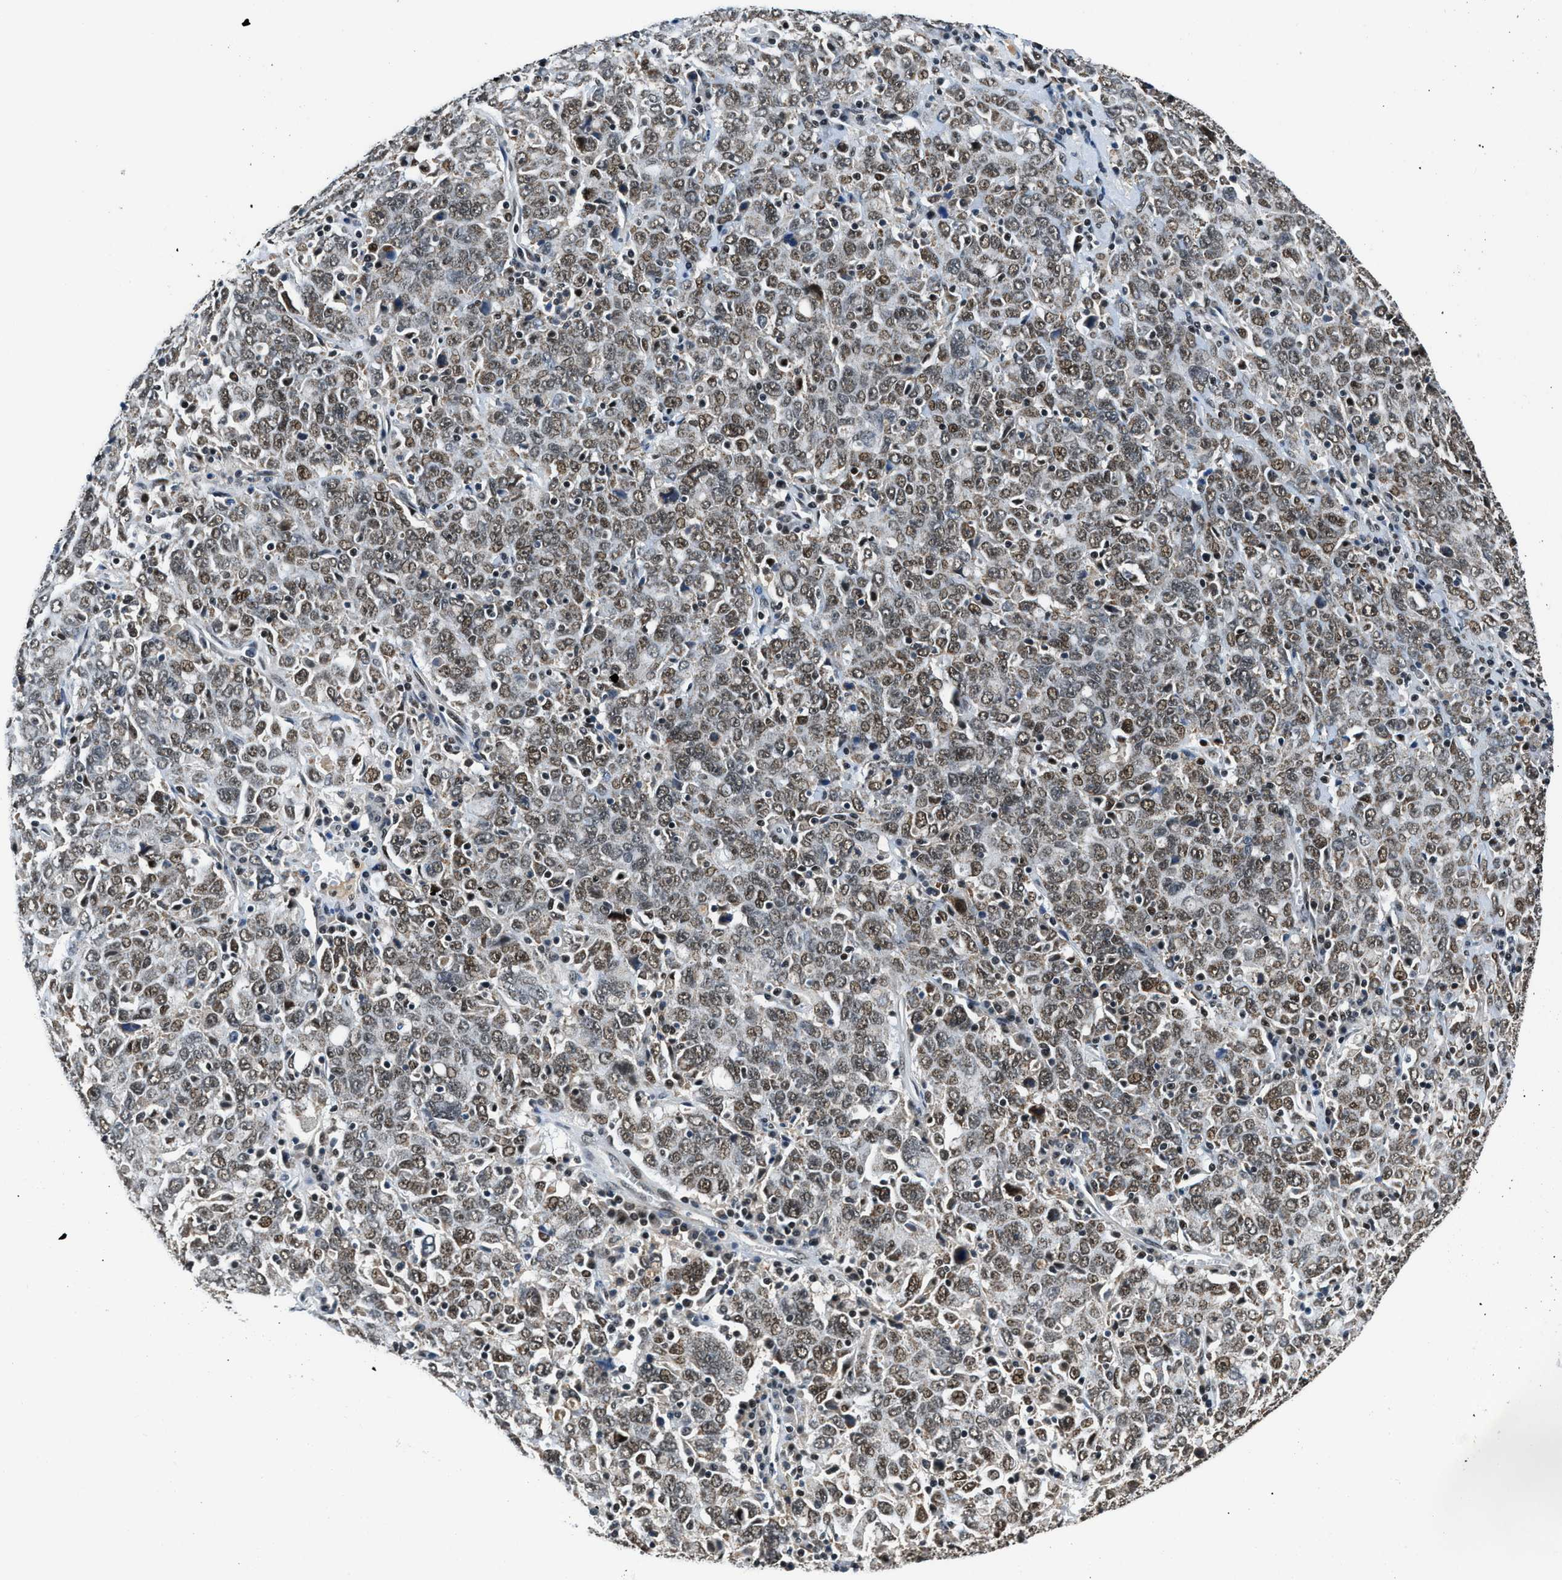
{"staining": {"intensity": "moderate", "quantity": ">75%", "location": "nuclear"}, "tissue": "ovarian cancer", "cell_type": "Tumor cells", "image_type": "cancer", "snomed": [{"axis": "morphology", "description": "Carcinoma, endometroid"}, {"axis": "topography", "description": "Ovary"}], "caption": "Tumor cells reveal medium levels of moderate nuclear expression in about >75% of cells in ovarian cancer (endometroid carcinoma). Nuclei are stained in blue.", "gene": "KDM3B", "patient": {"sex": "female", "age": 62}}